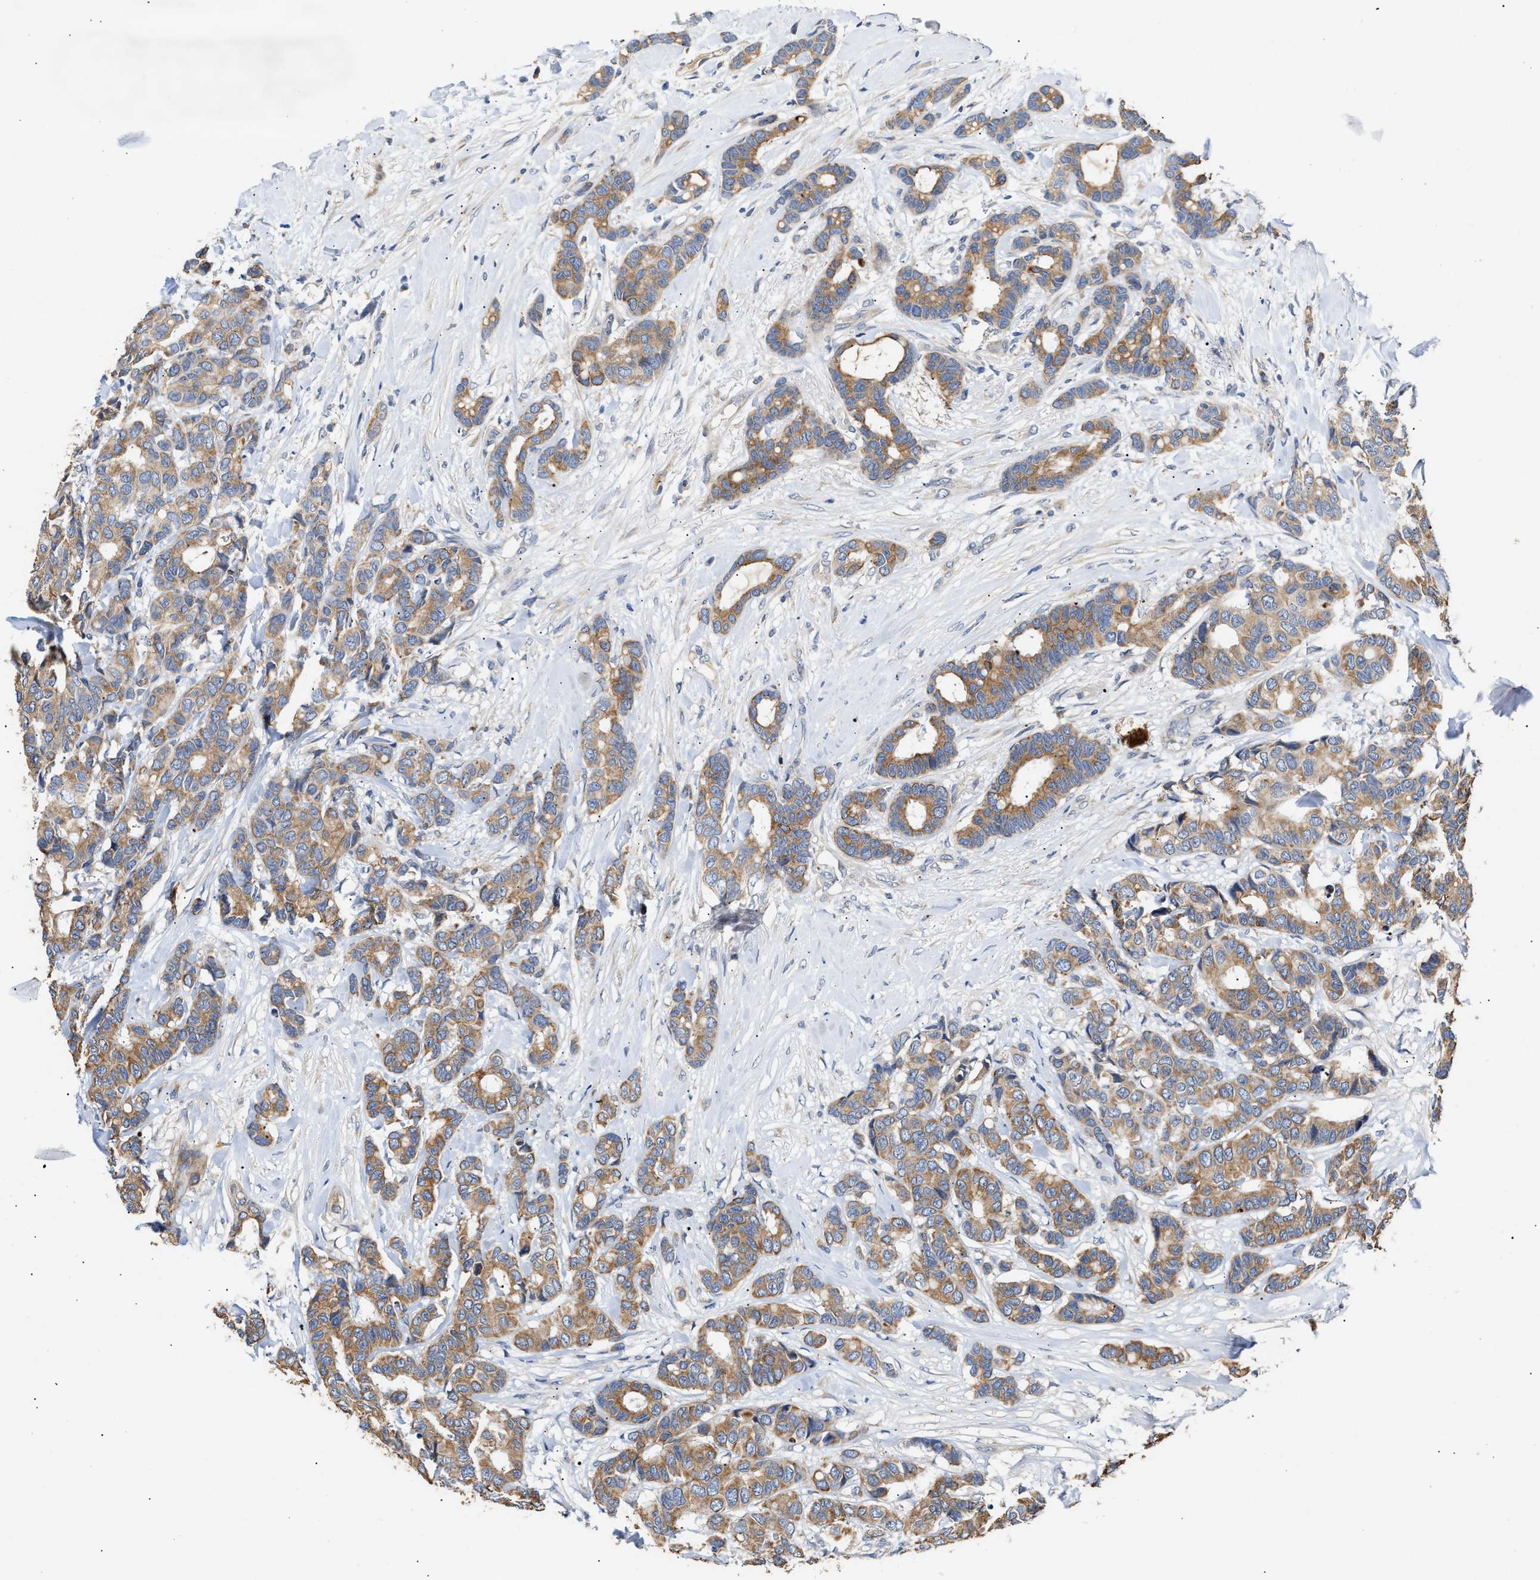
{"staining": {"intensity": "moderate", "quantity": ">75%", "location": "cytoplasmic/membranous"}, "tissue": "breast cancer", "cell_type": "Tumor cells", "image_type": "cancer", "snomed": [{"axis": "morphology", "description": "Duct carcinoma"}, {"axis": "topography", "description": "Breast"}], "caption": "Immunohistochemistry (IHC) of human breast infiltrating ductal carcinoma displays medium levels of moderate cytoplasmic/membranous staining in approximately >75% of tumor cells. (DAB = brown stain, brightfield microscopy at high magnification).", "gene": "CCDC146", "patient": {"sex": "female", "age": 87}}